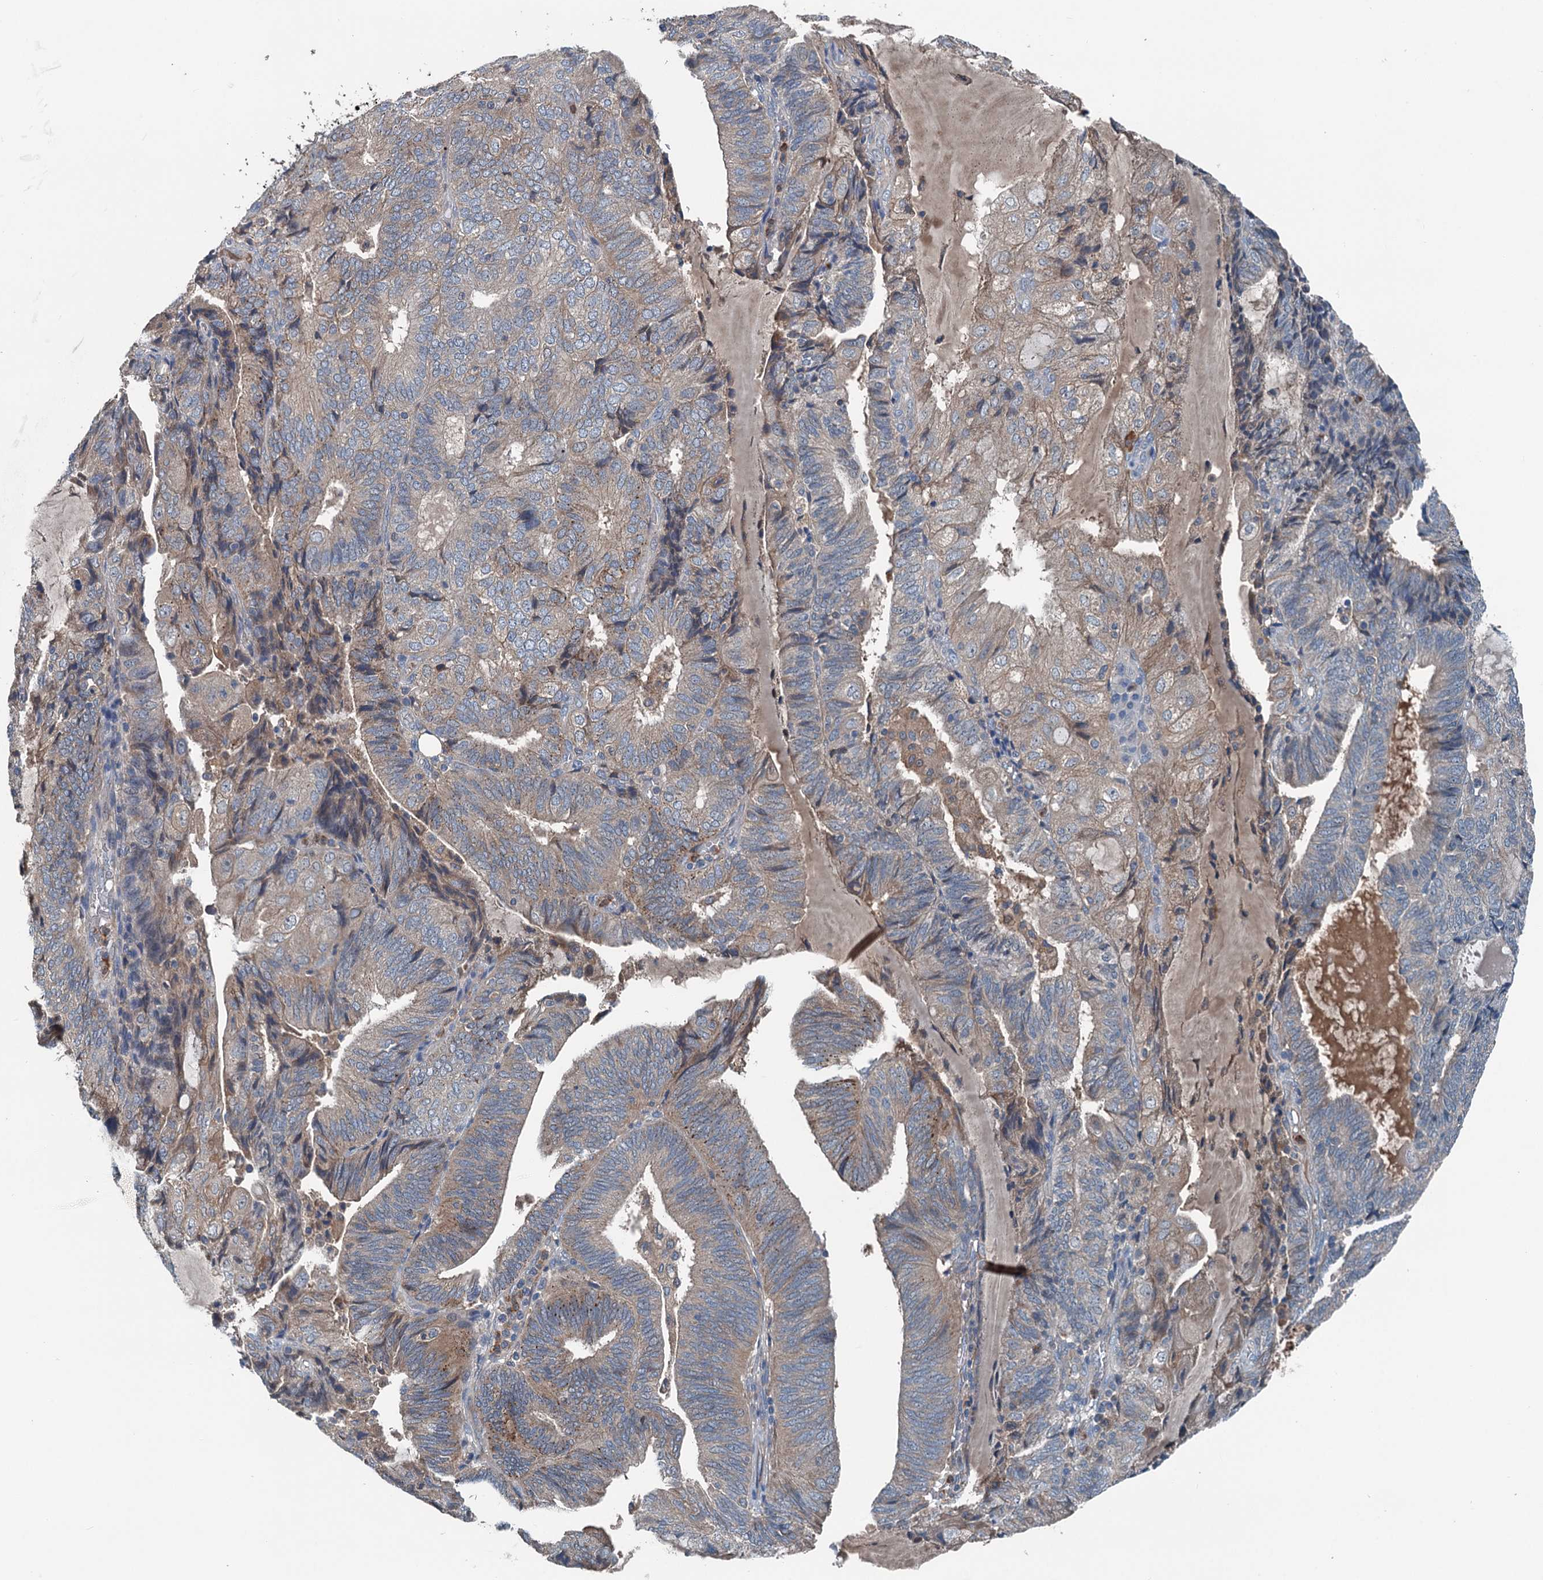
{"staining": {"intensity": "weak", "quantity": "25%-75%", "location": "cytoplasmic/membranous"}, "tissue": "endometrial cancer", "cell_type": "Tumor cells", "image_type": "cancer", "snomed": [{"axis": "morphology", "description": "Adenocarcinoma, NOS"}, {"axis": "topography", "description": "Endometrium"}], "caption": "Immunohistochemistry image of human adenocarcinoma (endometrial) stained for a protein (brown), which displays low levels of weak cytoplasmic/membranous expression in about 25%-75% of tumor cells.", "gene": "PDSS1", "patient": {"sex": "female", "age": 81}}